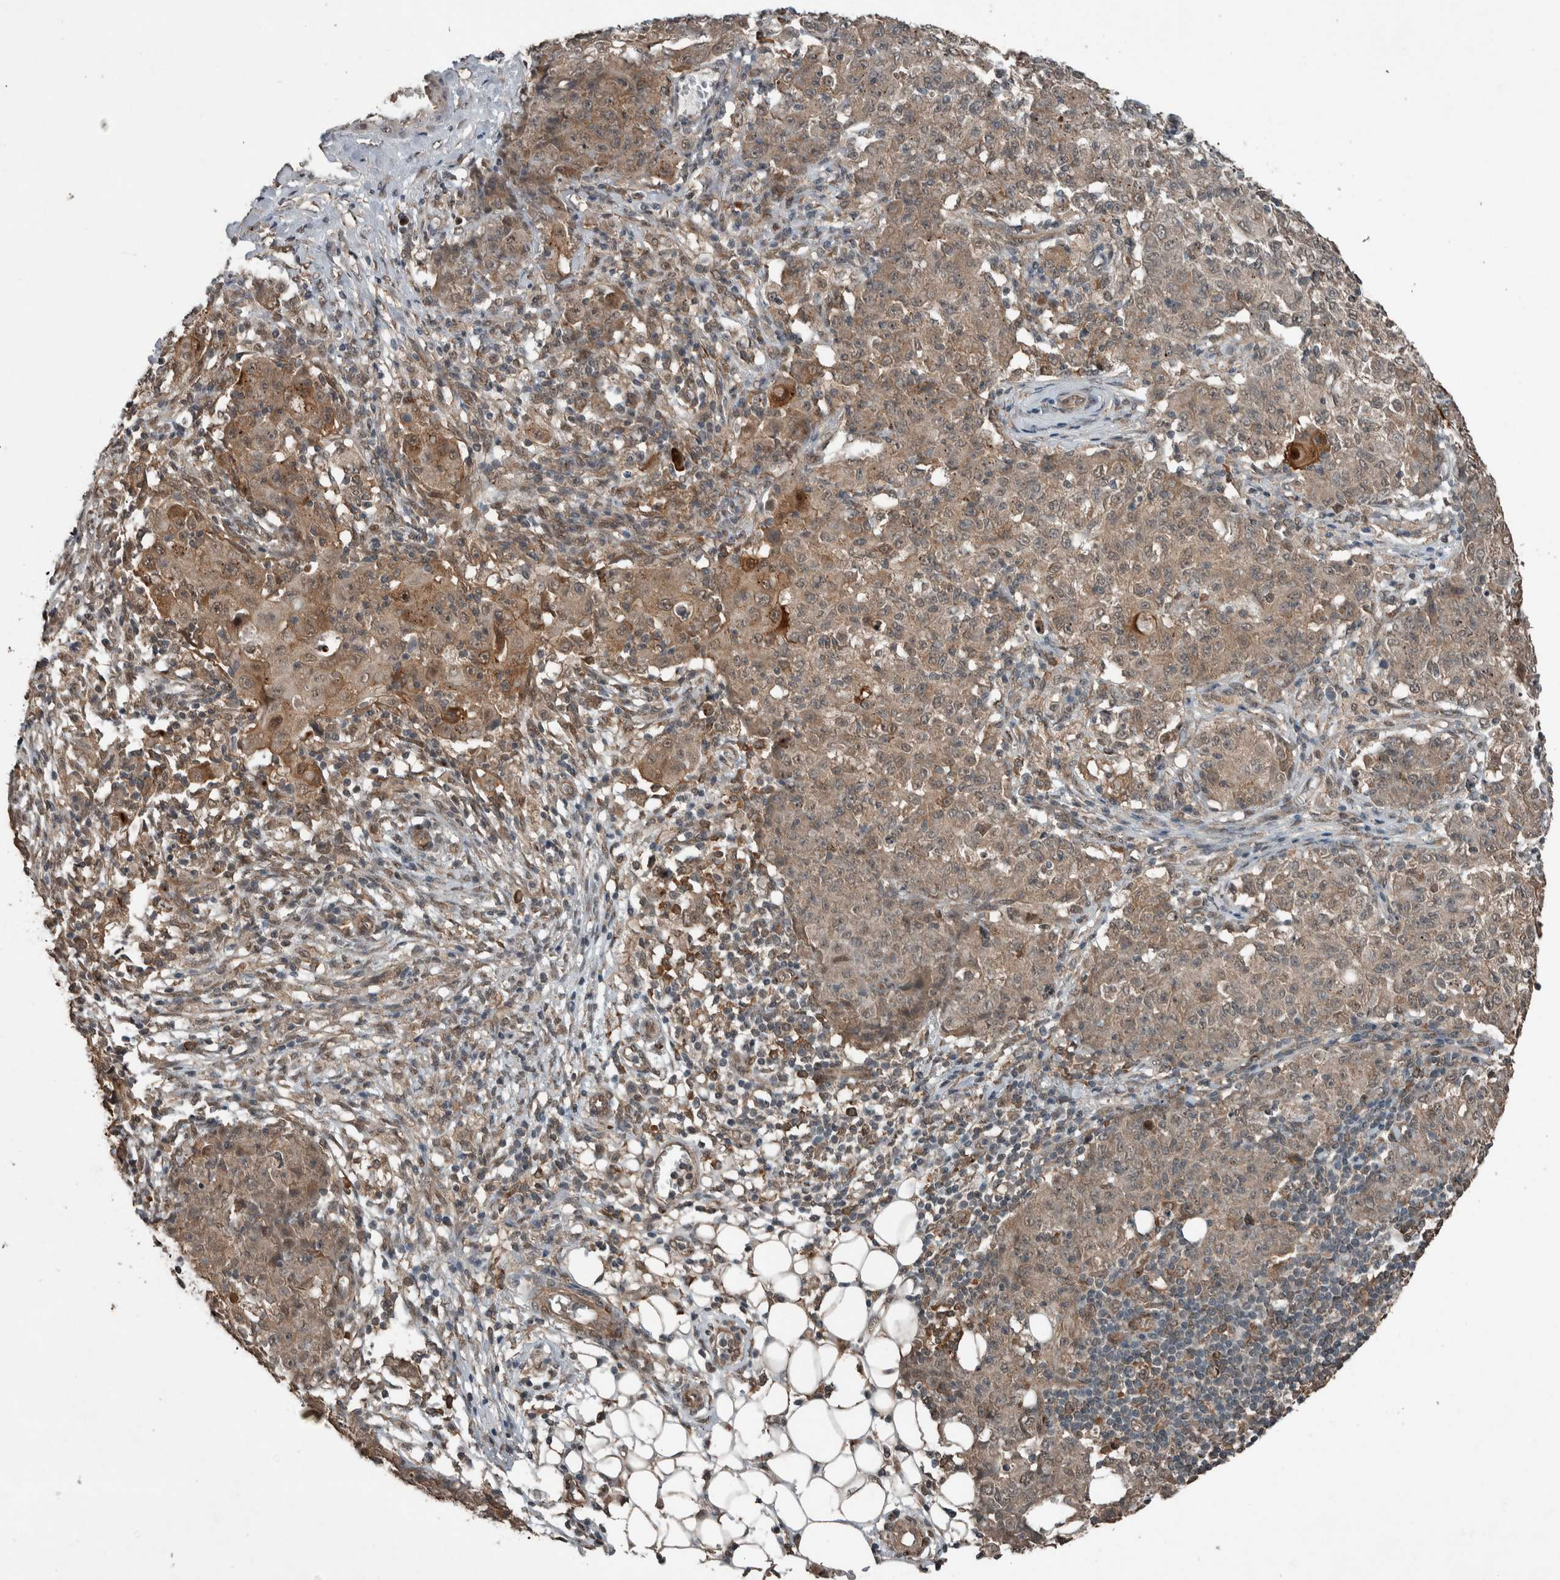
{"staining": {"intensity": "weak", "quantity": ">75%", "location": "cytoplasmic/membranous"}, "tissue": "ovarian cancer", "cell_type": "Tumor cells", "image_type": "cancer", "snomed": [{"axis": "morphology", "description": "Carcinoma, endometroid"}, {"axis": "topography", "description": "Ovary"}], "caption": "Ovarian endometroid carcinoma tissue demonstrates weak cytoplasmic/membranous expression in about >75% of tumor cells, visualized by immunohistochemistry.", "gene": "MYO1E", "patient": {"sex": "female", "age": 42}}